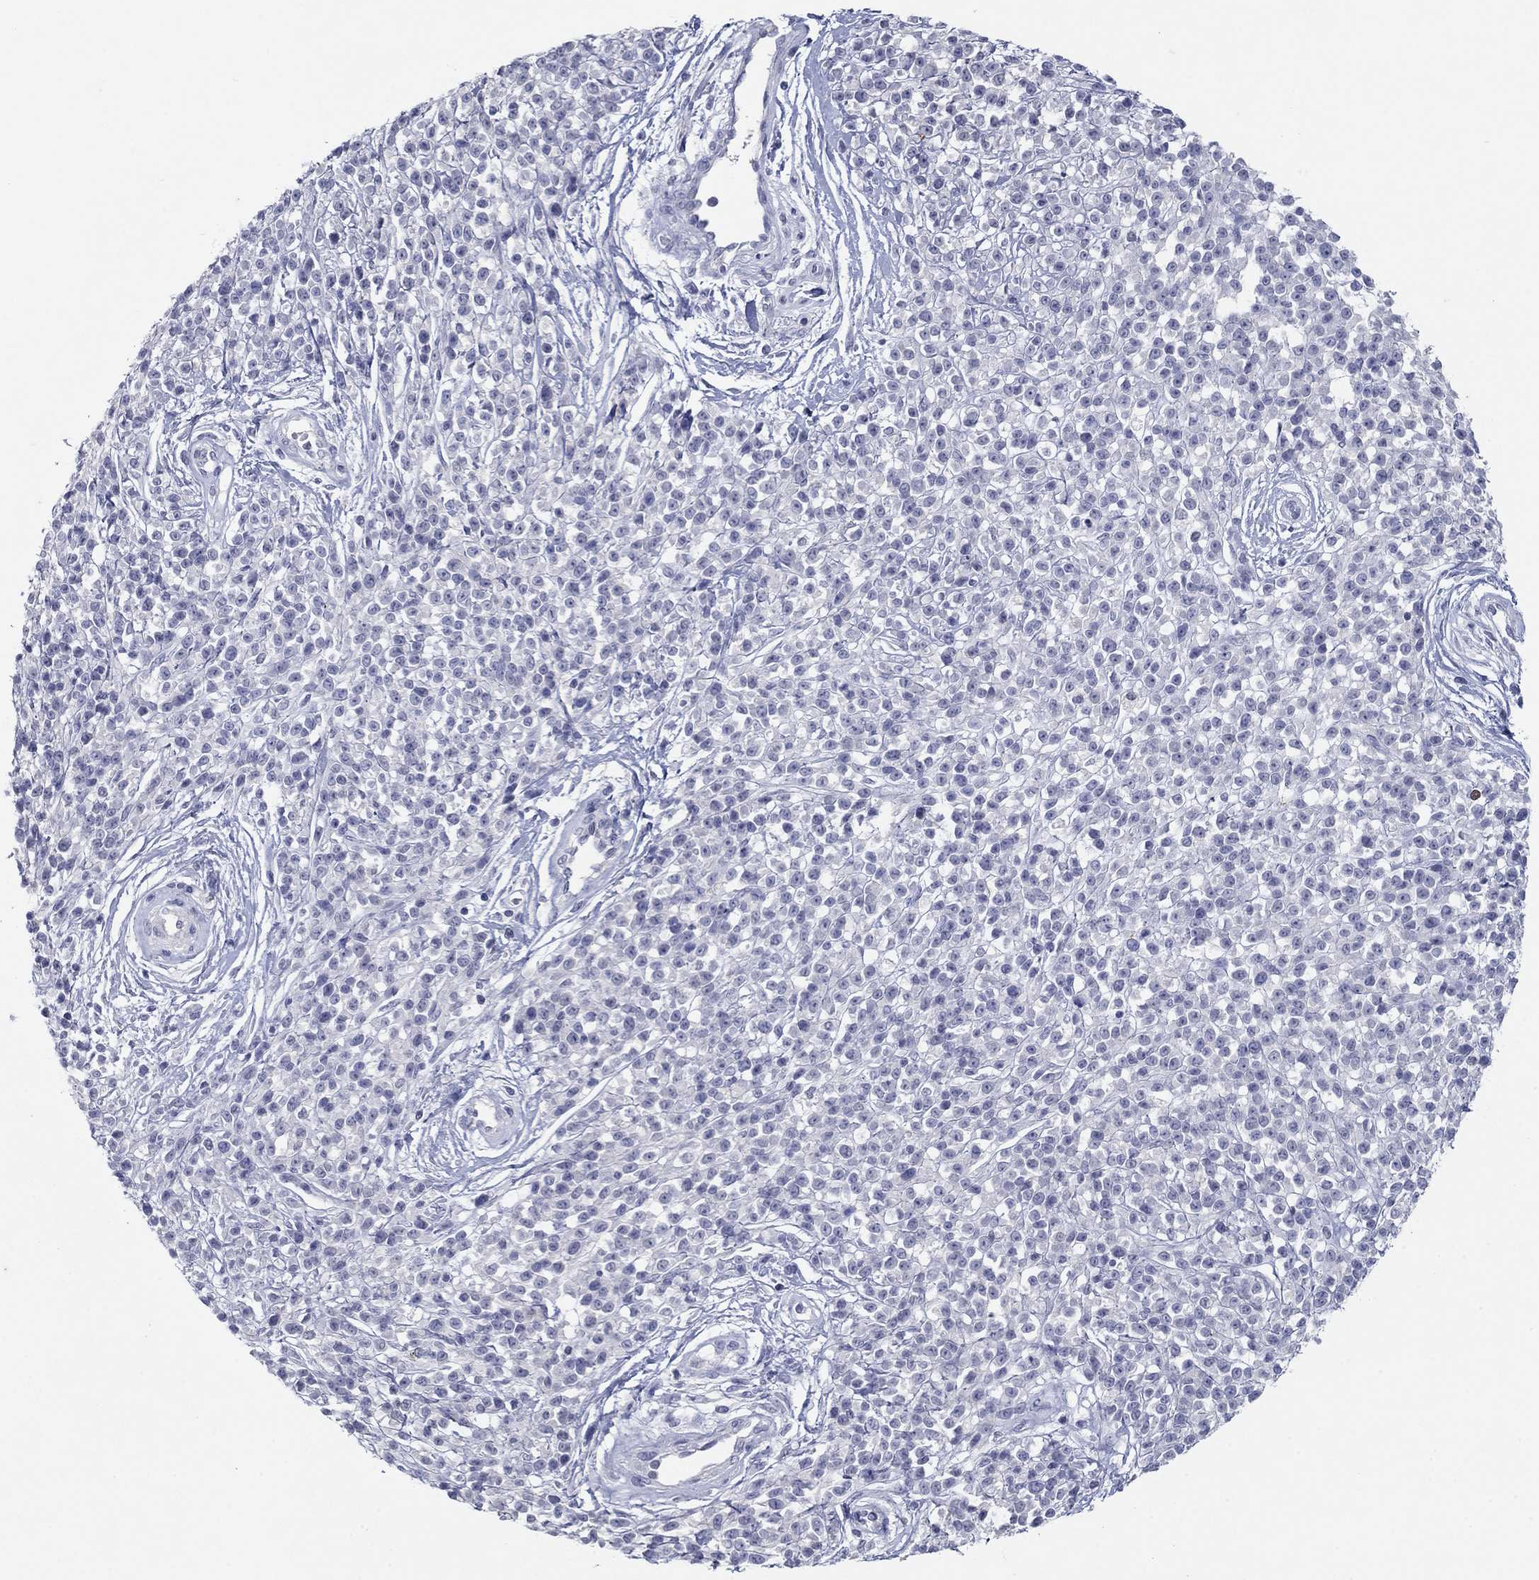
{"staining": {"intensity": "negative", "quantity": "none", "location": "none"}, "tissue": "melanoma", "cell_type": "Tumor cells", "image_type": "cancer", "snomed": [{"axis": "morphology", "description": "Malignant melanoma, NOS"}, {"axis": "topography", "description": "Skin"}, {"axis": "topography", "description": "Skin of trunk"}], "caption": "This is an immunohistochemistry (IHC) image of malignant melanoma. There is no expression in tumor cells.", "gene": "PLS1", "patient": {"sex": "male", "age": 74}}